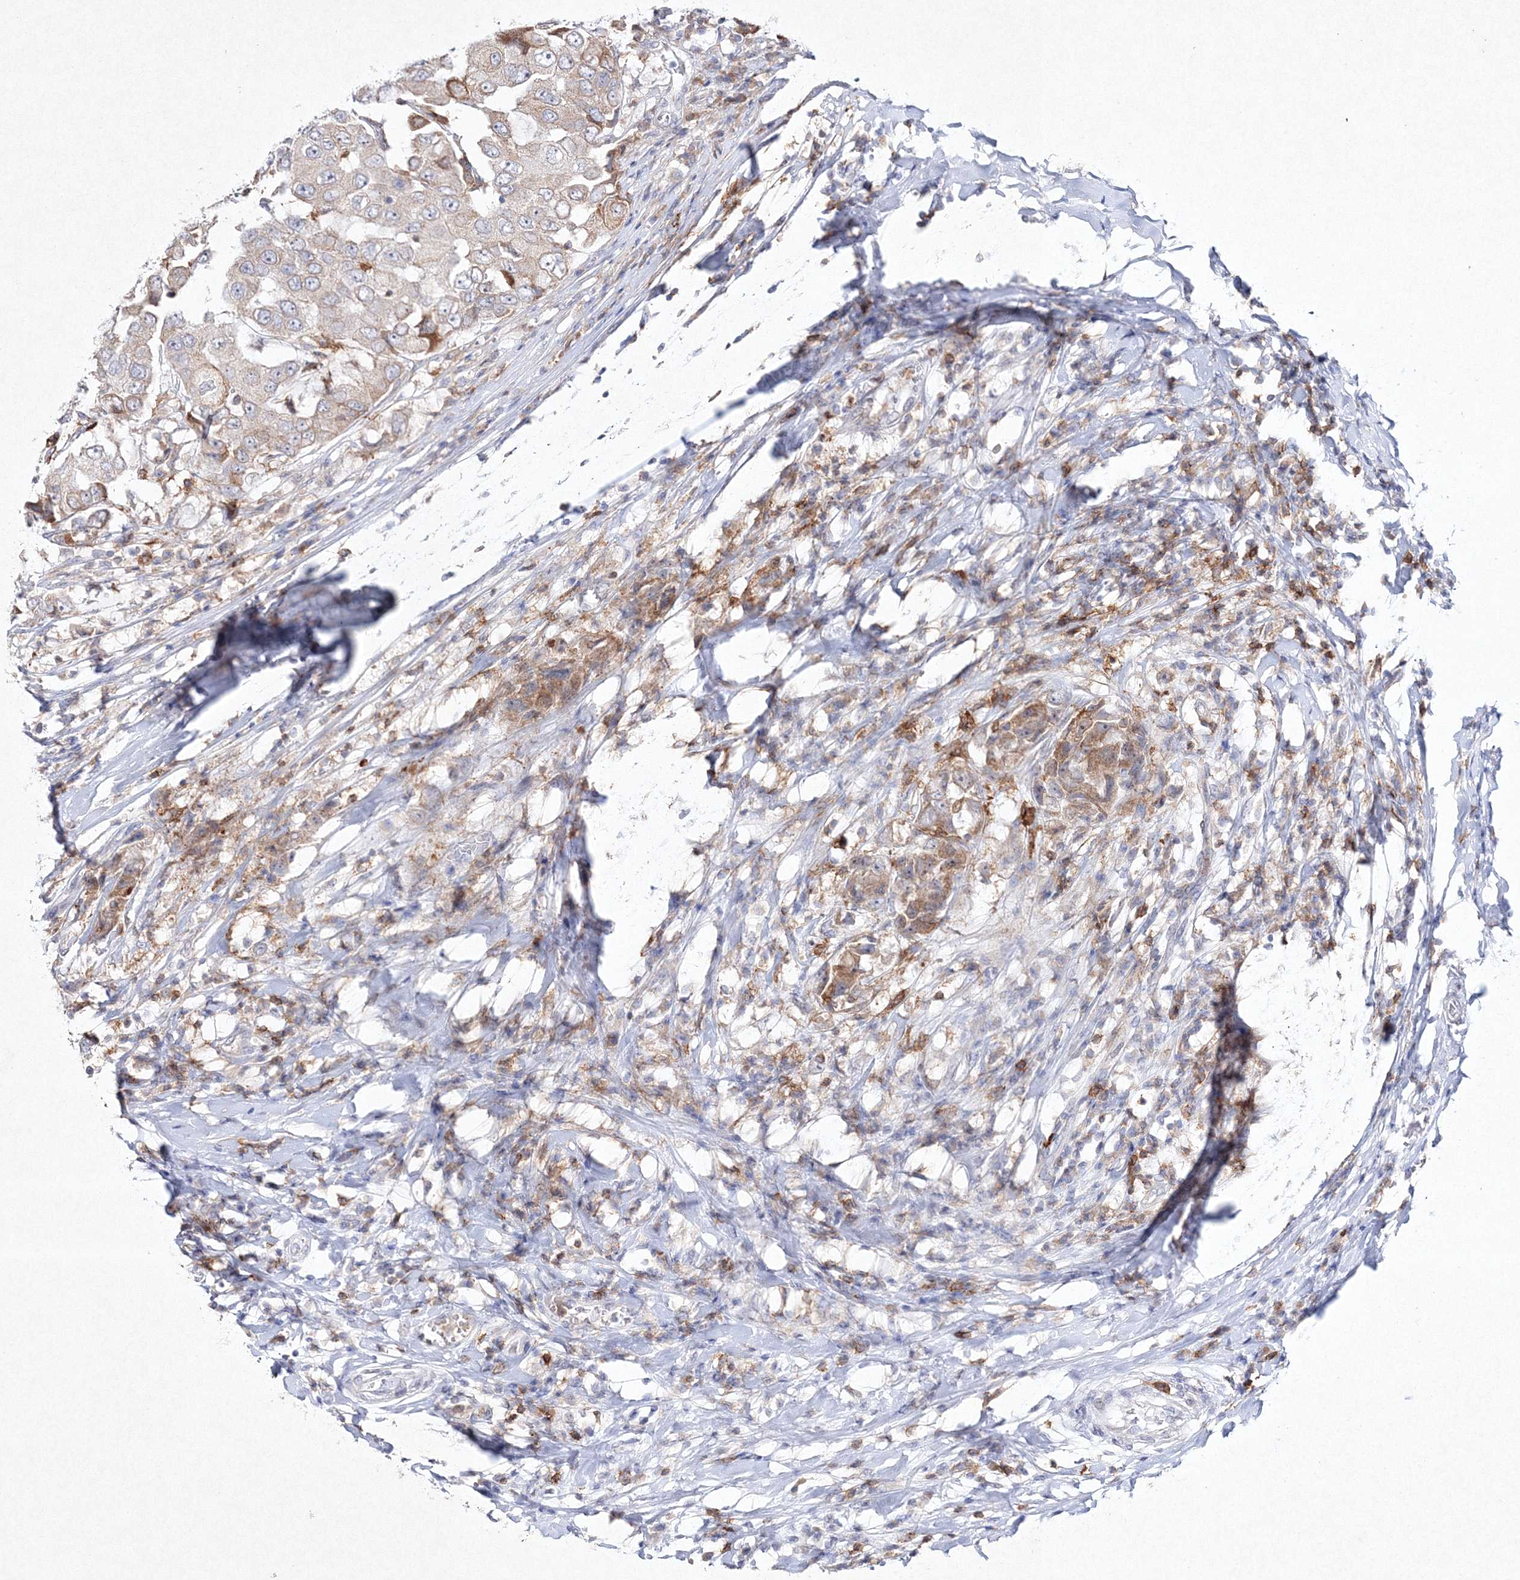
{"staining": {"intensity": "moderate", "quantity": "<25%", "location": "cytoplasmic/membranous"}, "tissue": "breast cancer", "cell_type": "Tumor cells", "image_type": "cancer", "snomed": [{"axis": "morphology", "description": "Duct carcinoma"}, {"axis": "topography", "description": "Breast"}], "caption": "A brown stain highlights moderate cytoplasmic/membranous expression of a protein in human breast cancer (infiltrating ductal carcinoma) tumor cells.", "gene": "HCST", "patient": {"sex": "female", "age": 27}}